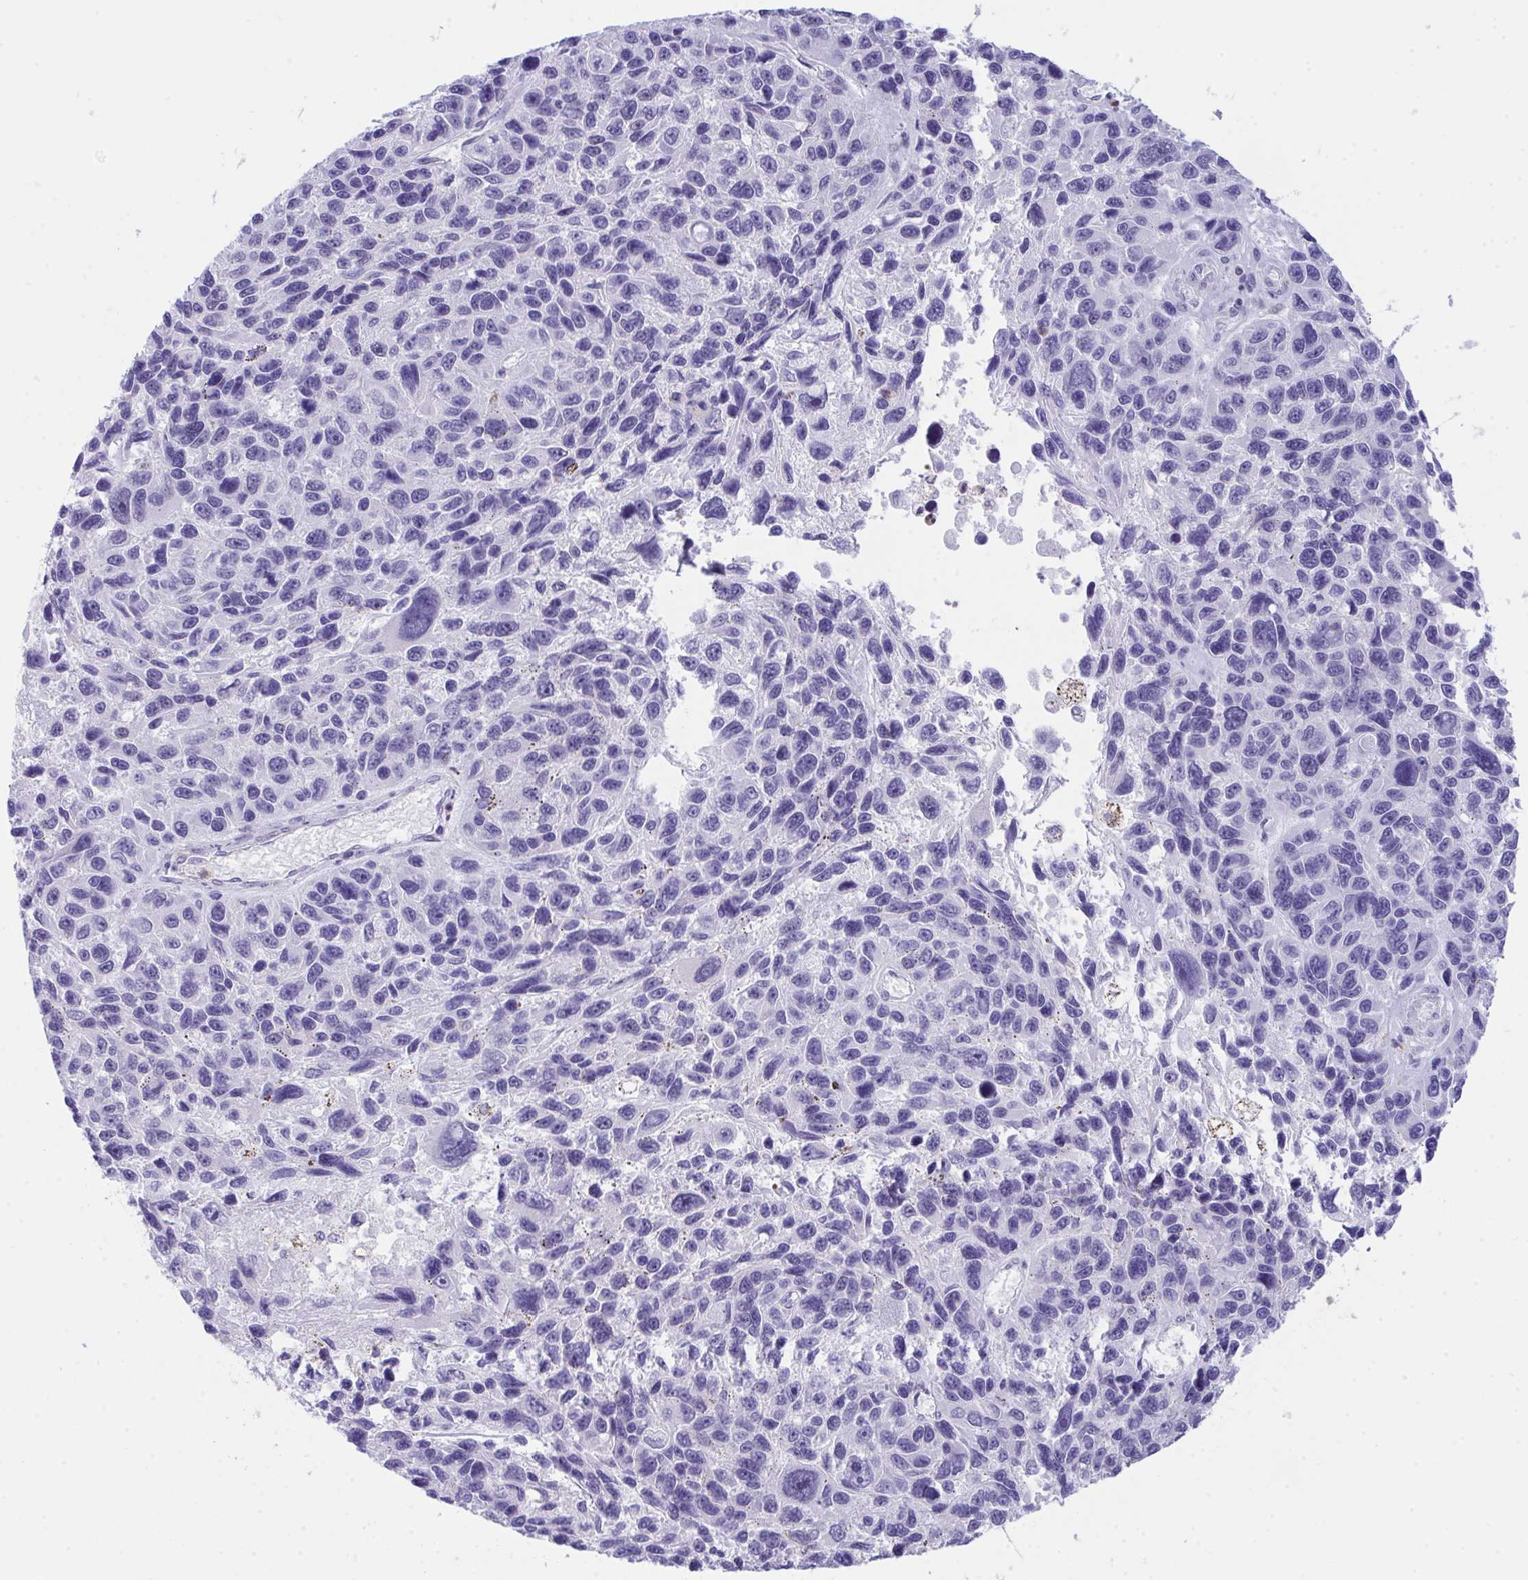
{"staining": {"intensity": "negative", "quantity": "none", "location": "none"}, "tissue": "melanoma", "cell_type": "Tumor cells", "image_type": "cancer", "snomed": [{"axis": "morphology", "description": "Malignant melanoma, NOS"}, {"axis": "topography", "description": "Skin"}], "caption": "Tumor cells are negative for protein expression in human malignant melanoma.", "gene": "PLA2G12B", "patient": {"sex": "male", "age": 53}}